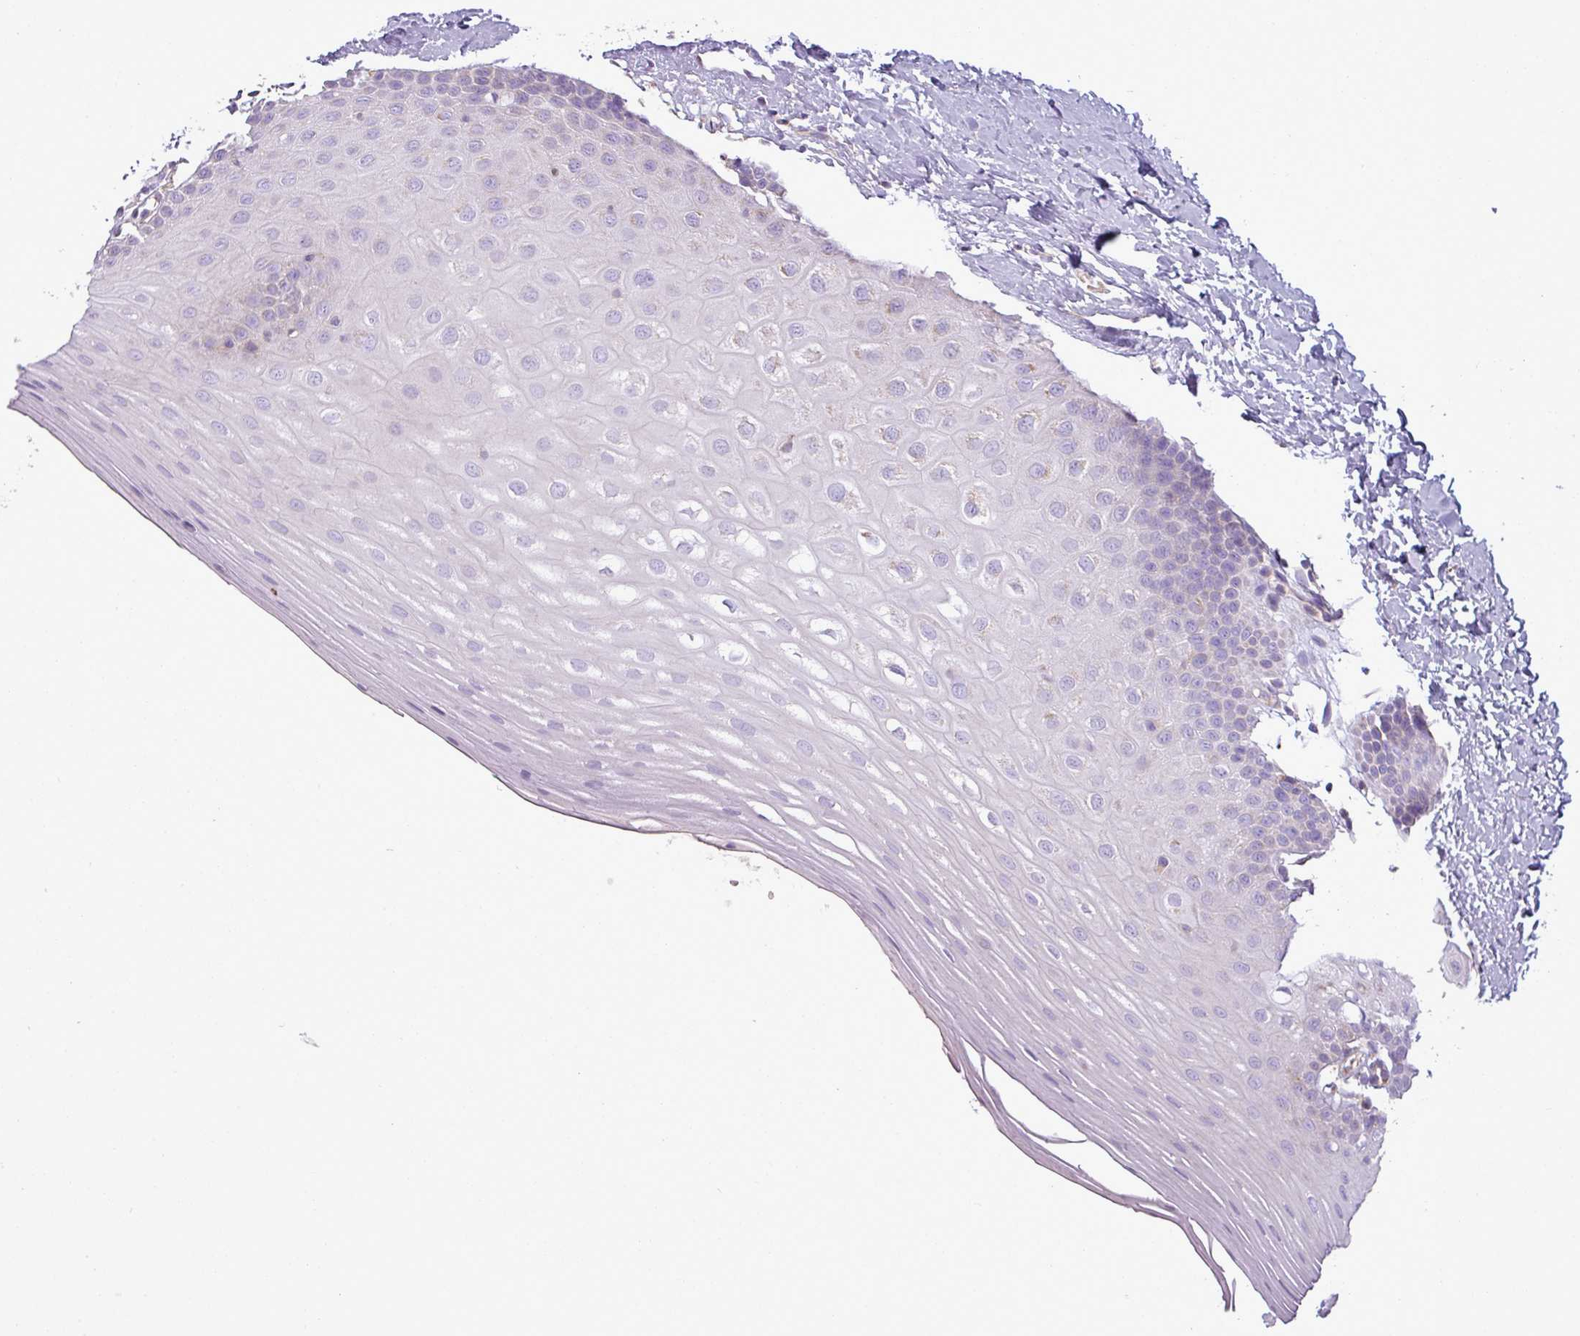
{"staining": {"intensity": "negative", "quantity": "none", "location": "none"}, "tissue": "oral mucosa", "cell_type": "Squamous epithelial cells", "image_type": "normal", "snomed": [{"axis": "morphology", "description": "Normal tissue, NOS"}, {"axis": "topography", "description": "Oral tissue"}], "caption": "This is an immunohistochemistry photomicrograph of benign oral mucosa. There is no positivity in squamous epithelial cells.", "gene": "BTN2A2", "patient": {"sex": "female", "age": 67}}